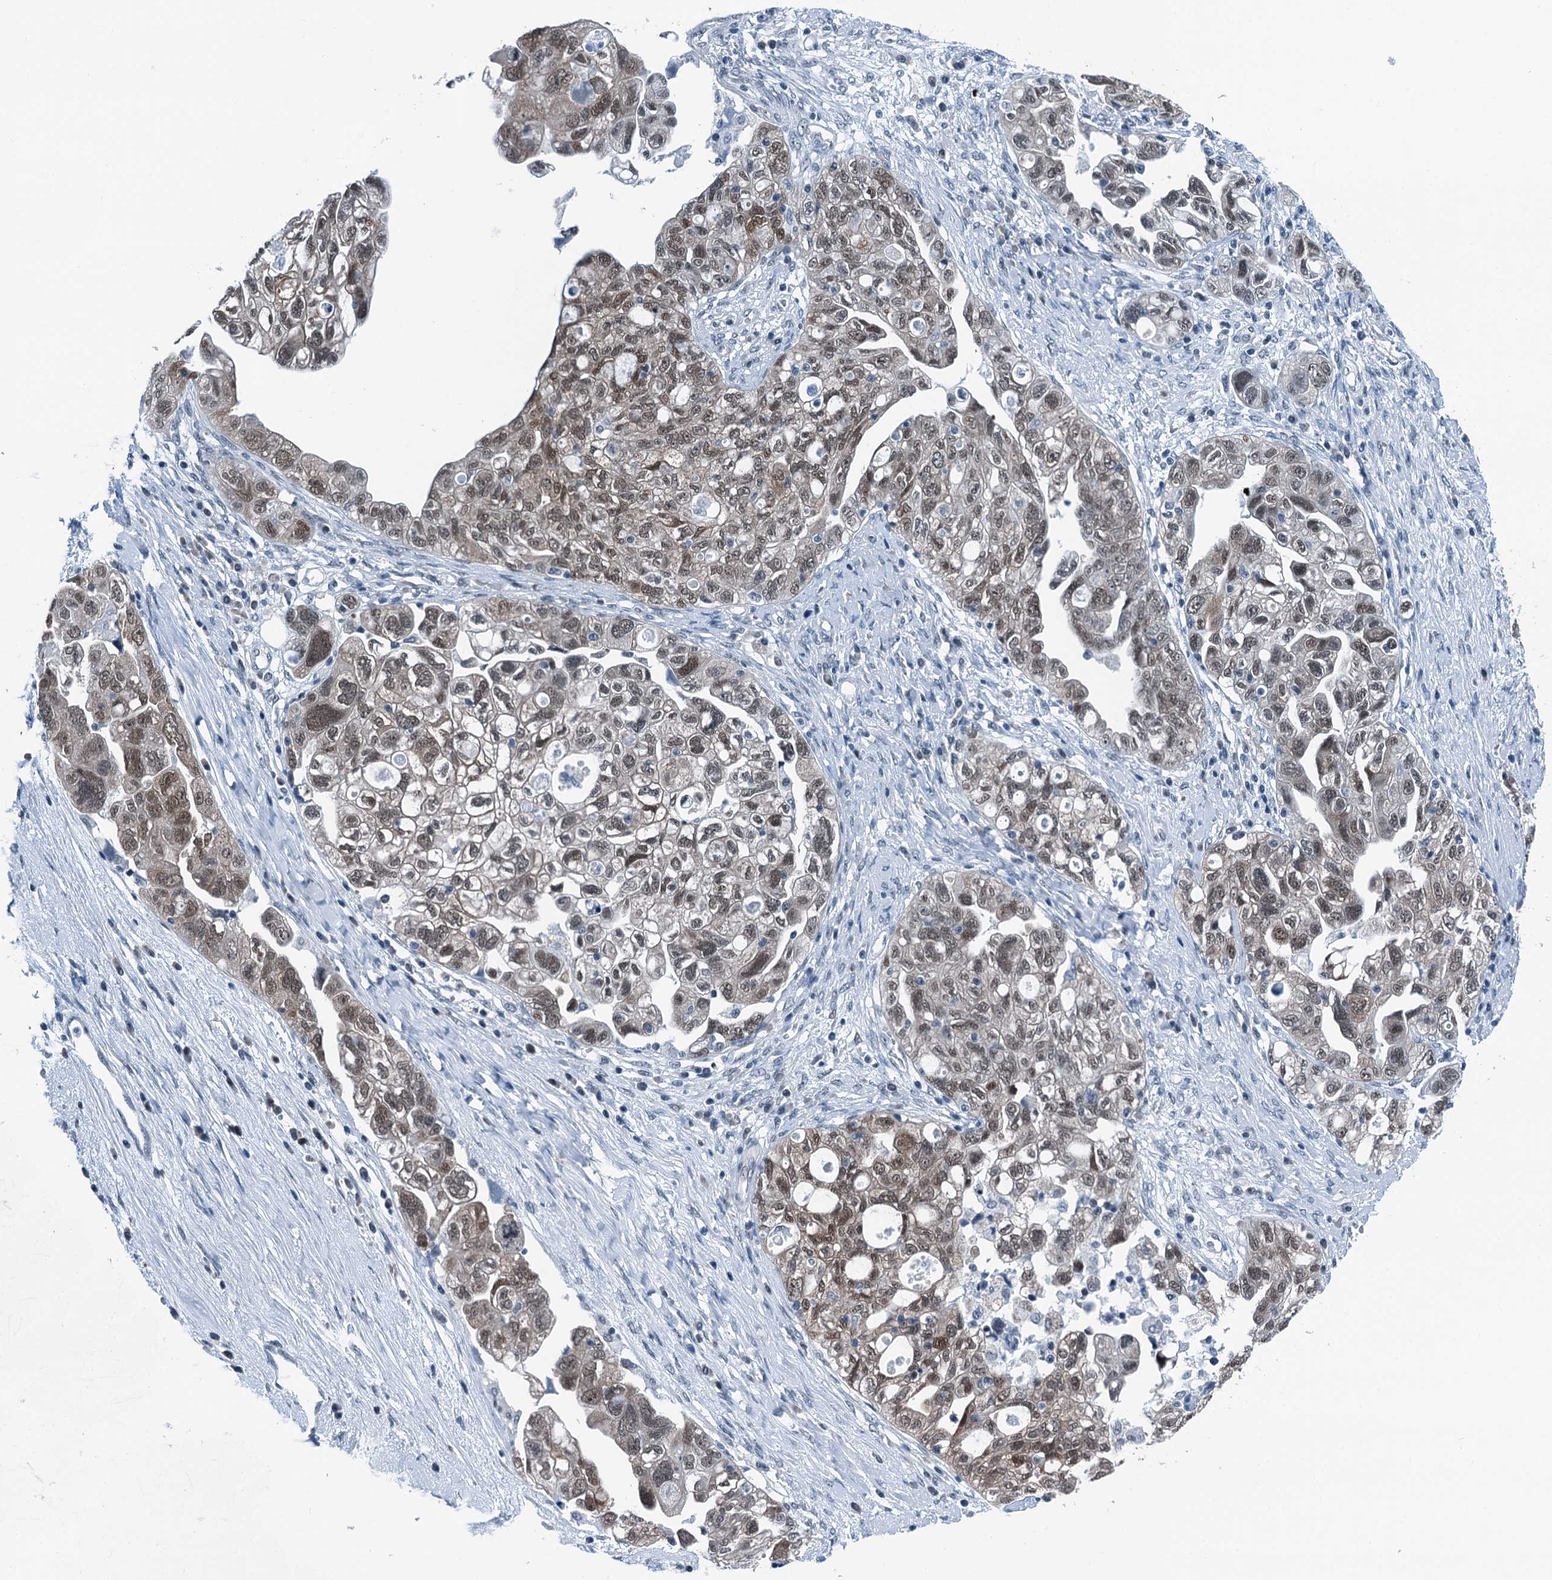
{"staining": {"intensity": "moderate", "quantity": "25%-75%", "location": "nuclear"}, "tissue": "ovarian cancer", "cell_type": "Tumor cells", "image_type": "cancer", "snomed": [{"axis": "morphology", "description": "Carcinoma, NOS"}, {"axis": "morphology", "description": "Cystadenocarcinoma, serous, NOS"}, {"axis": "topography", "description": "Ovary"}], "caption": "Ovarian cancer (carcinoma) stained with DAB (3,3'-diaminobenzidine) immunohistochemistry (IHC) displays medium levels of moderate nuclear staining in about 25%-75% of tumor cells.", "gene": "TRPT1", "patient": {"sex": "female", "age": 69}}